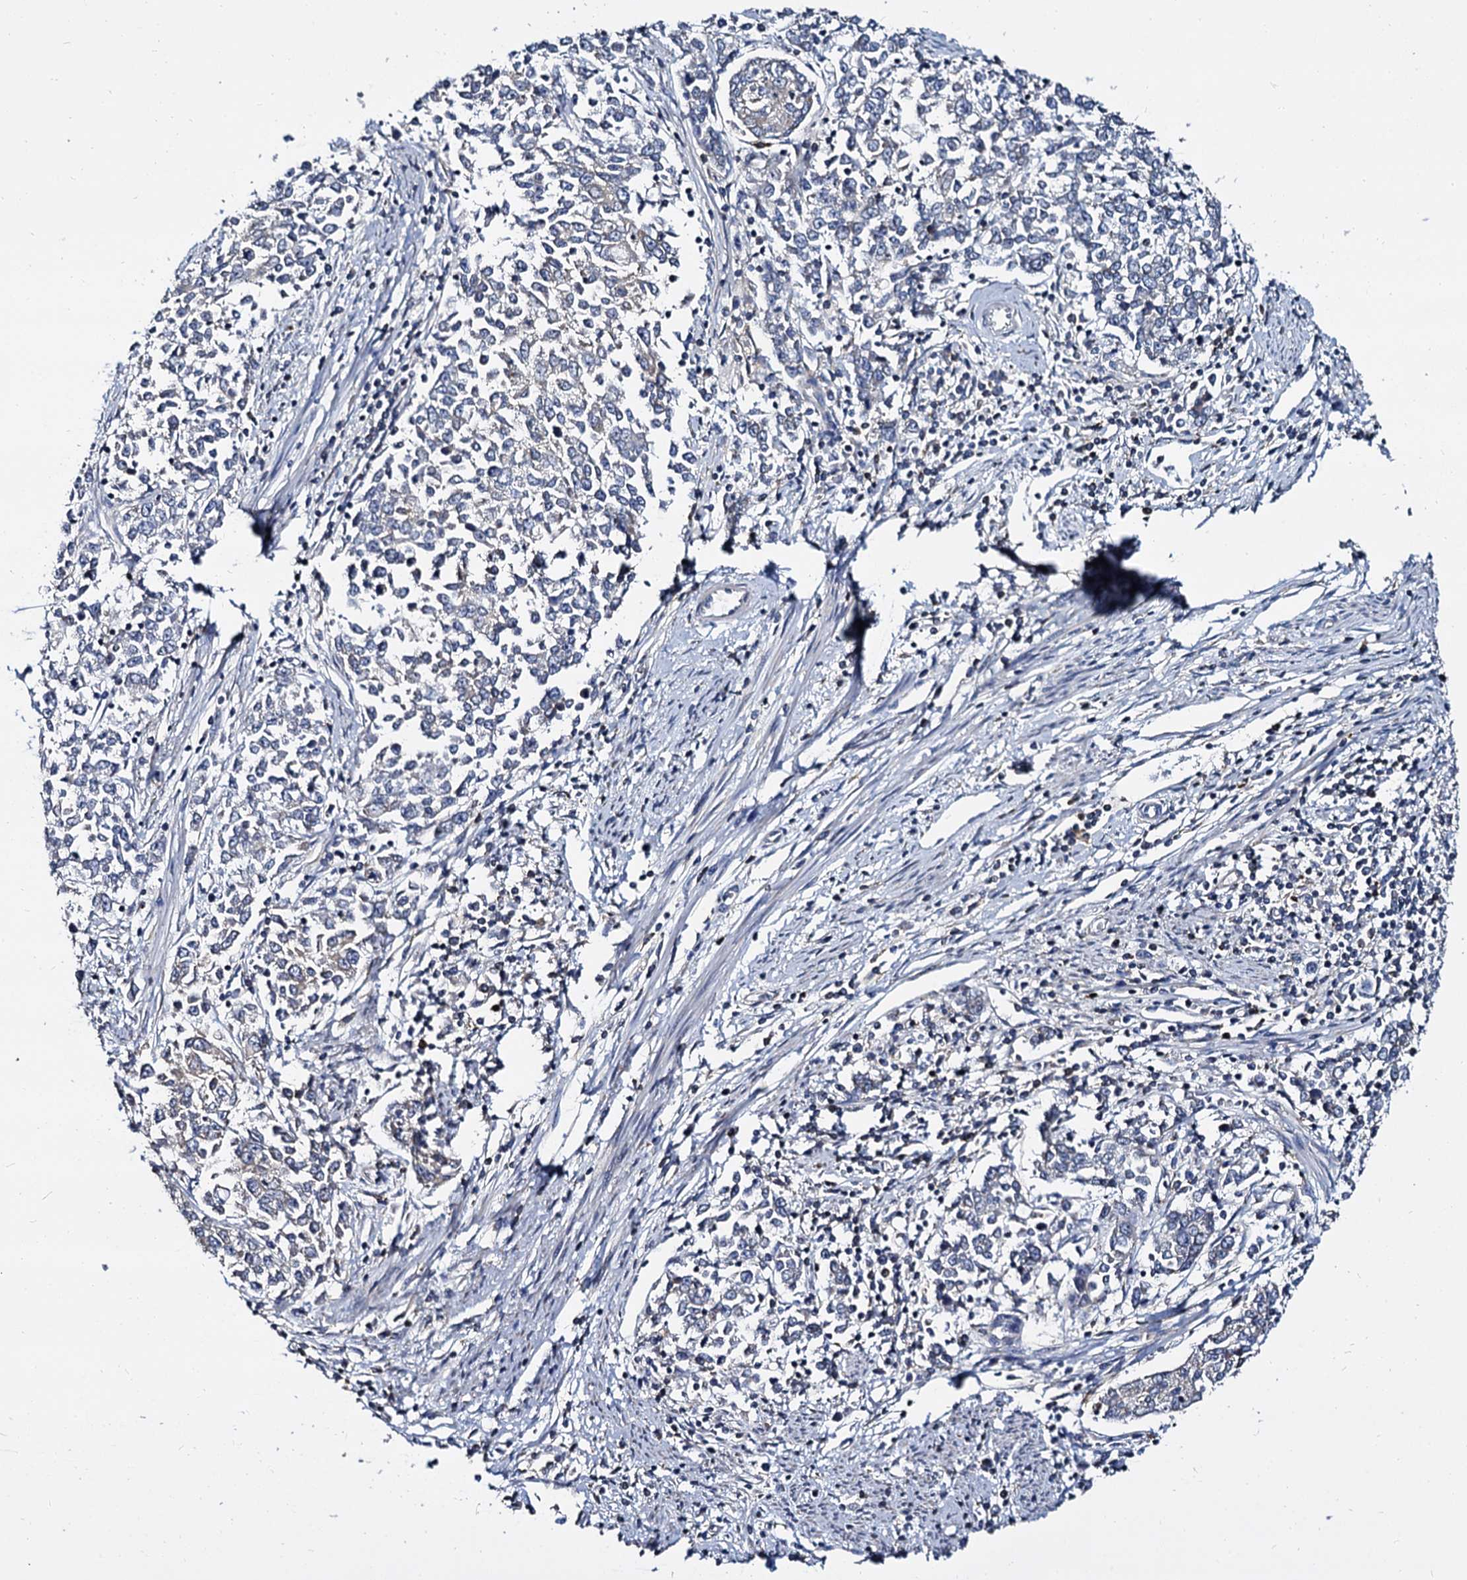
{"staining": {"intensity": "negative", "quantity": "none", "location": "none"}, "tissue": "endometrial cancer", "cell_type": "Tumor cells", "image_type": "cancer", "snomed": [{"axis": "morphology", "description": "Adenocarcinoma, NOS"}, {"axis": "topography", "description": "Endometrium"}], "caption": "This is an immunohistochemistry (IHC) micrograph of human endometrial cancer. There is no positivity in tumor cells.", "gene": "ANKRD13A", "patient": {"sex": "female", "age": 50}}